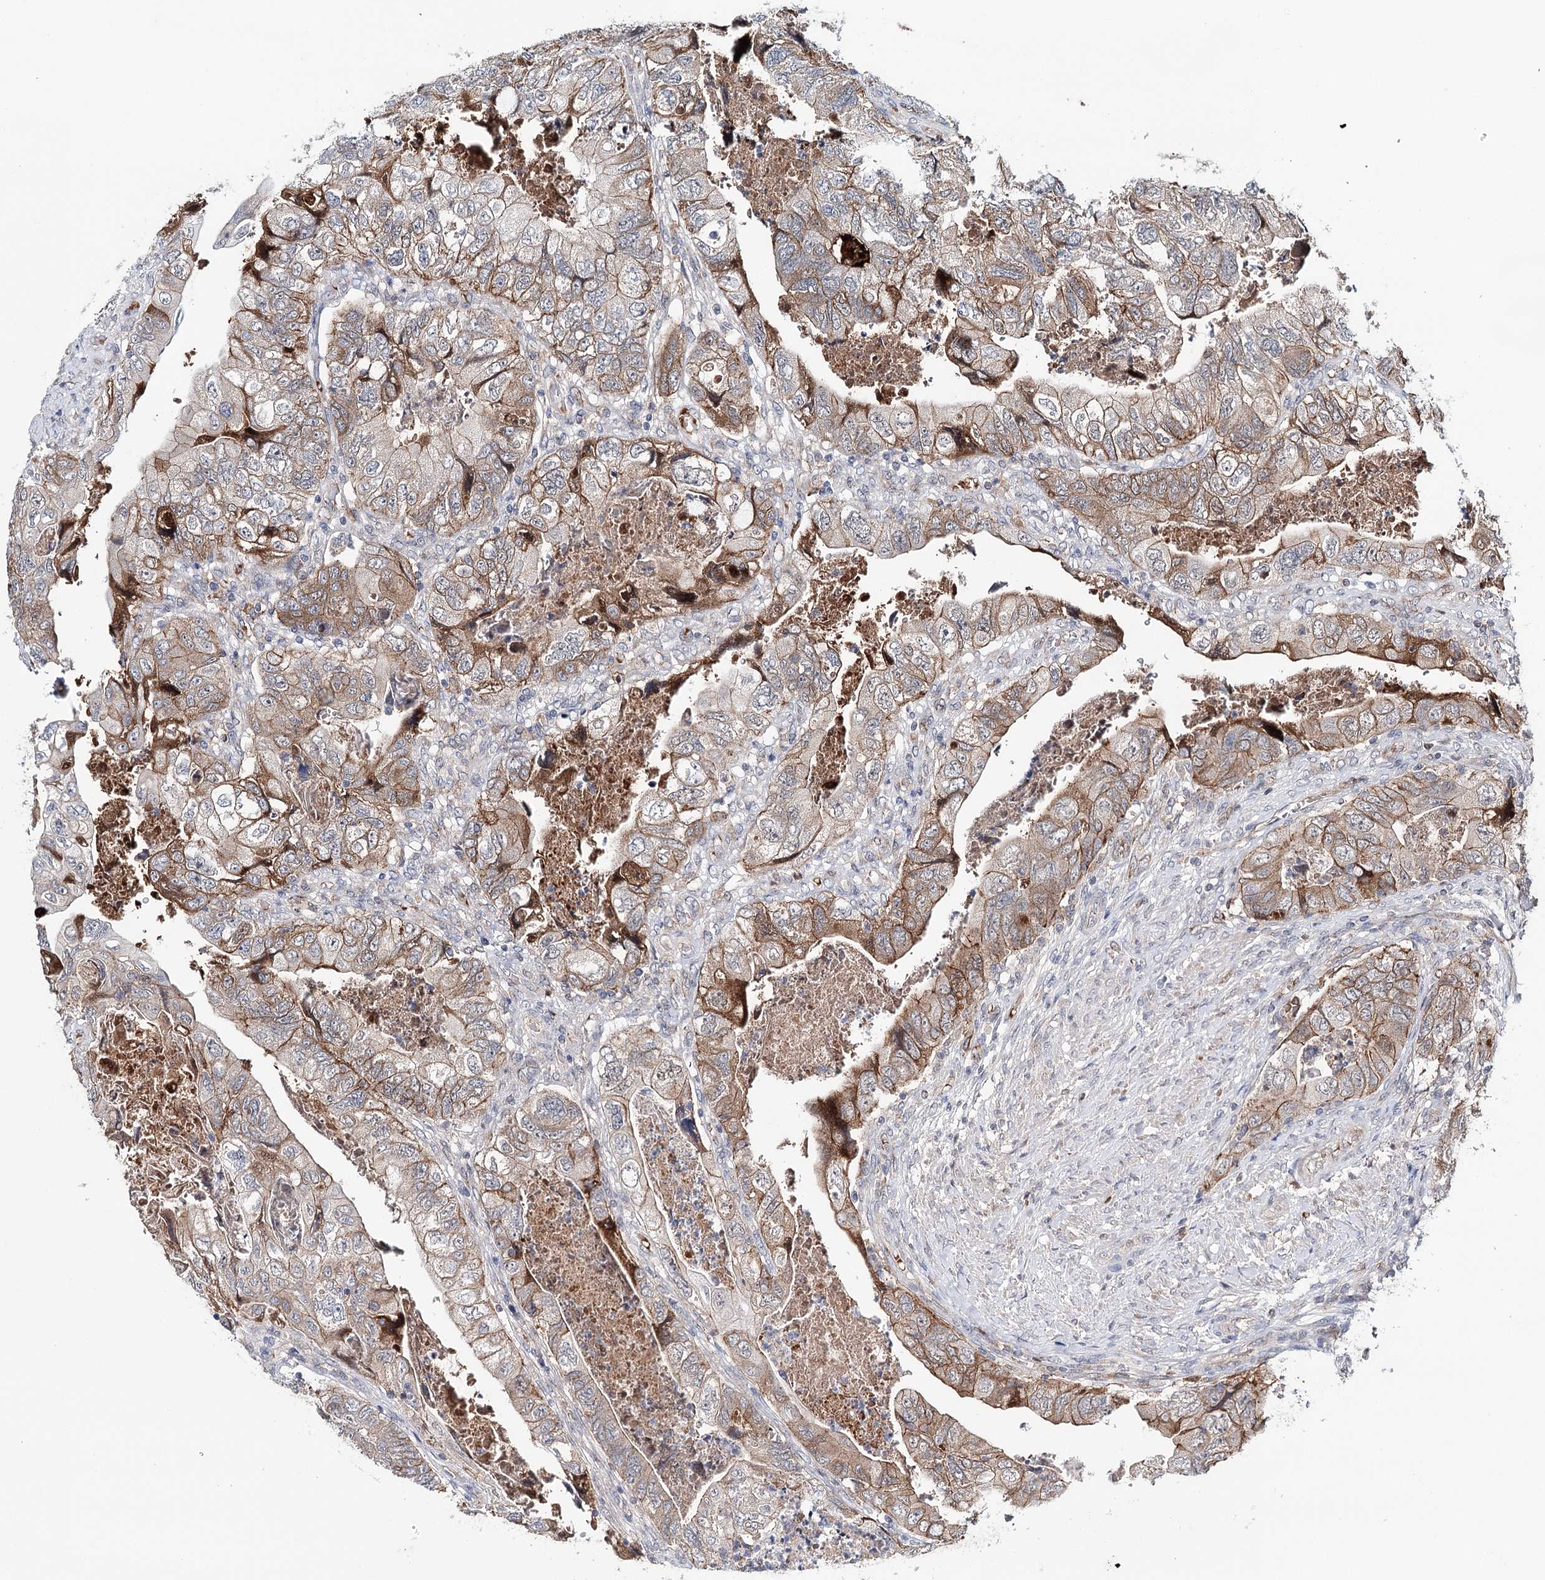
{"staining": {"intensity": "moderate", "quantity": ">75%", "location": "cytoplasmic/membranous"}, "tissue": "colorectal cancer", "cell_type": "Tumor cells", "image_type": "cancer", "snomed": [{"axis": "morphology", "description": "Adenocarcinoma, NOS"}, {"axis": "topography", "description": "Rectum"}], "caption": "Colorectal adenocarcinoma stained with a brown dye reveals moderate cytoplasmic/membranous positive expression in about >75% of tumor cells.", "gene": "PKP4", "patient": {"sex": "male", "age": 63}}